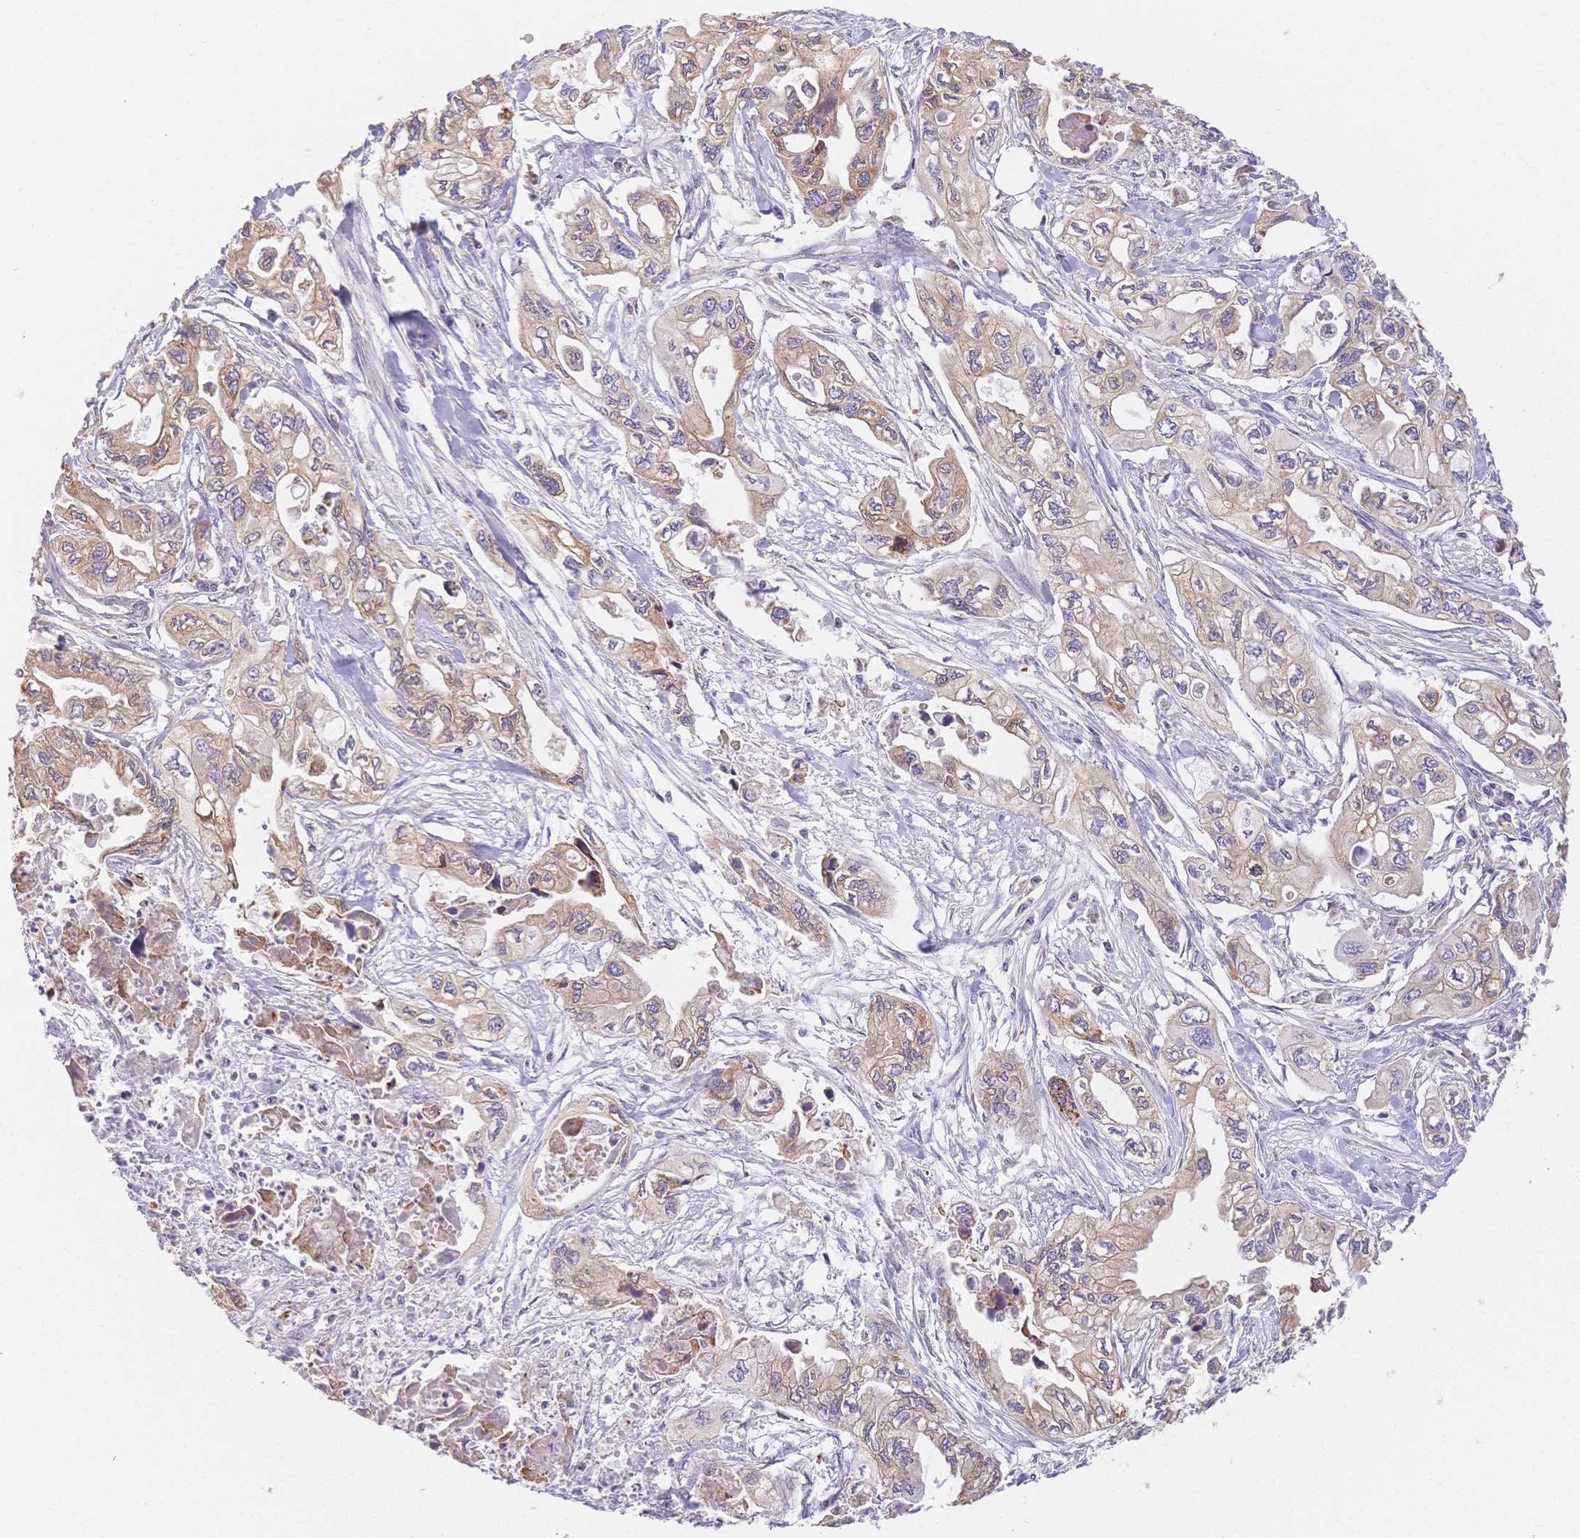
{"staining": {"intensity": "weak", "quantity": ">75%", "location": "cytoplasmic/membranous"}, "tissue": "pancreatic cancer", "cell_type": "Tumor cells", "image_type": "cancer", "snomed": [{"axis": "morphology", "description": "Adenocarcinoma, NOS"}, {"axis": "topography", "description": "Pancreas"}], "caption": "Immunohistochemical staining of human pancreatic cancer (adenocarcinoma) demonstrates low levels of weak cytoplasmic/membranous expression in approximately >75% of tumor cells. (DAB (3,3'-diaminobenzidine) IHC with brightfield microscopy, high magnification).", "gene": "HS3ST5", "patient": {"sex": "male", "age": 68}}